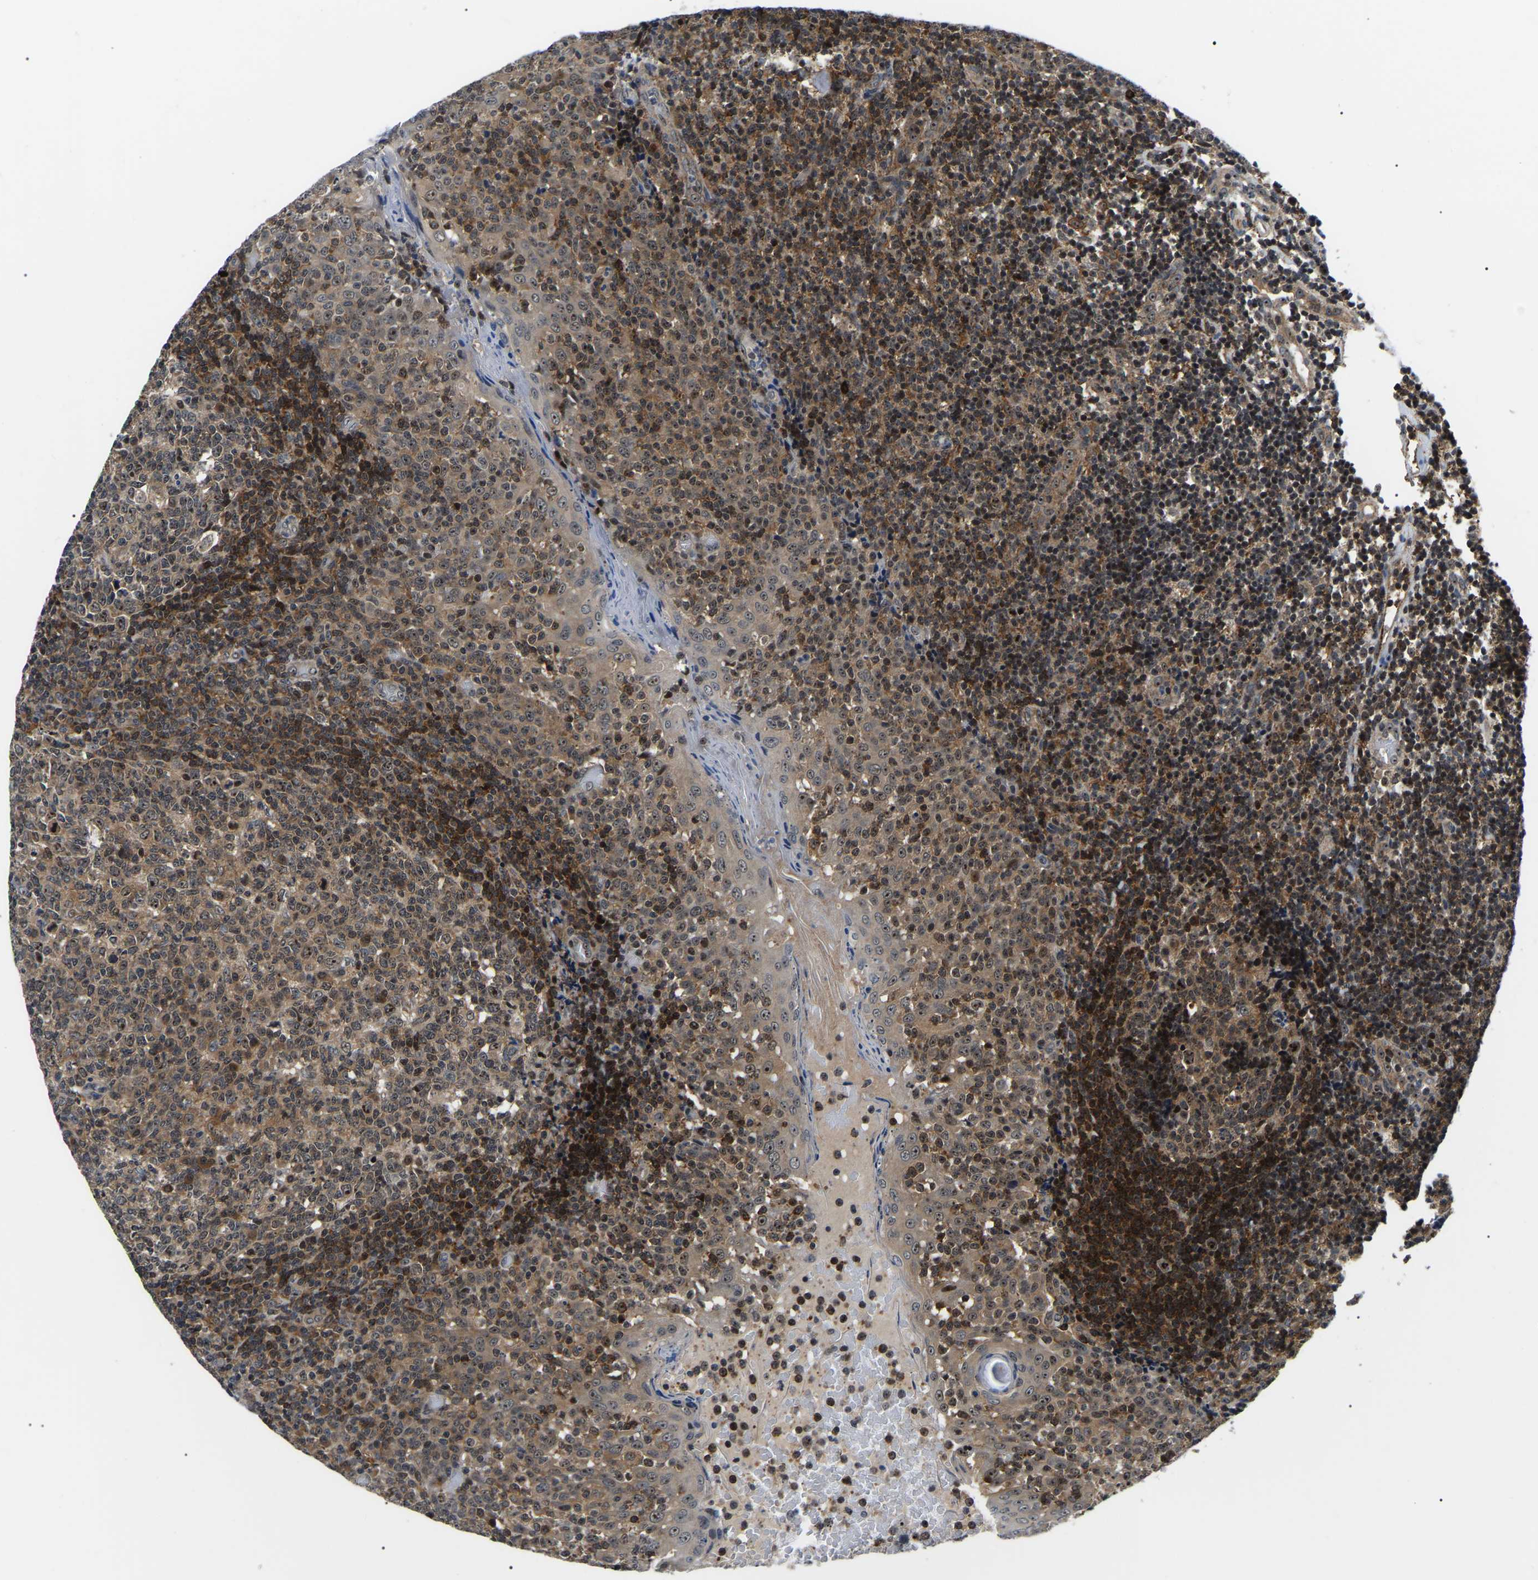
{"staining": {"intensity": "moderate", "quantity": ">75%", "location": "cytoplasmic/membranous,nuclear"}, "tissue": "tonsil", "cell_type": "Germinal center cells", "image_type": "normal", "snomed": [{"axis": "morphology", "description": "Normal tissue, NOS"}, {"axis": "topography", "description": "Tonsil"}], "caption": "Moderate cytoplasmic/membranous,nuclear positivity for a protein is seen in approximately >75% of germinal center cells of normal tonsil using IHC.", "gene": "RRP1B", "patient": {"sex": "female", "age": 19}}